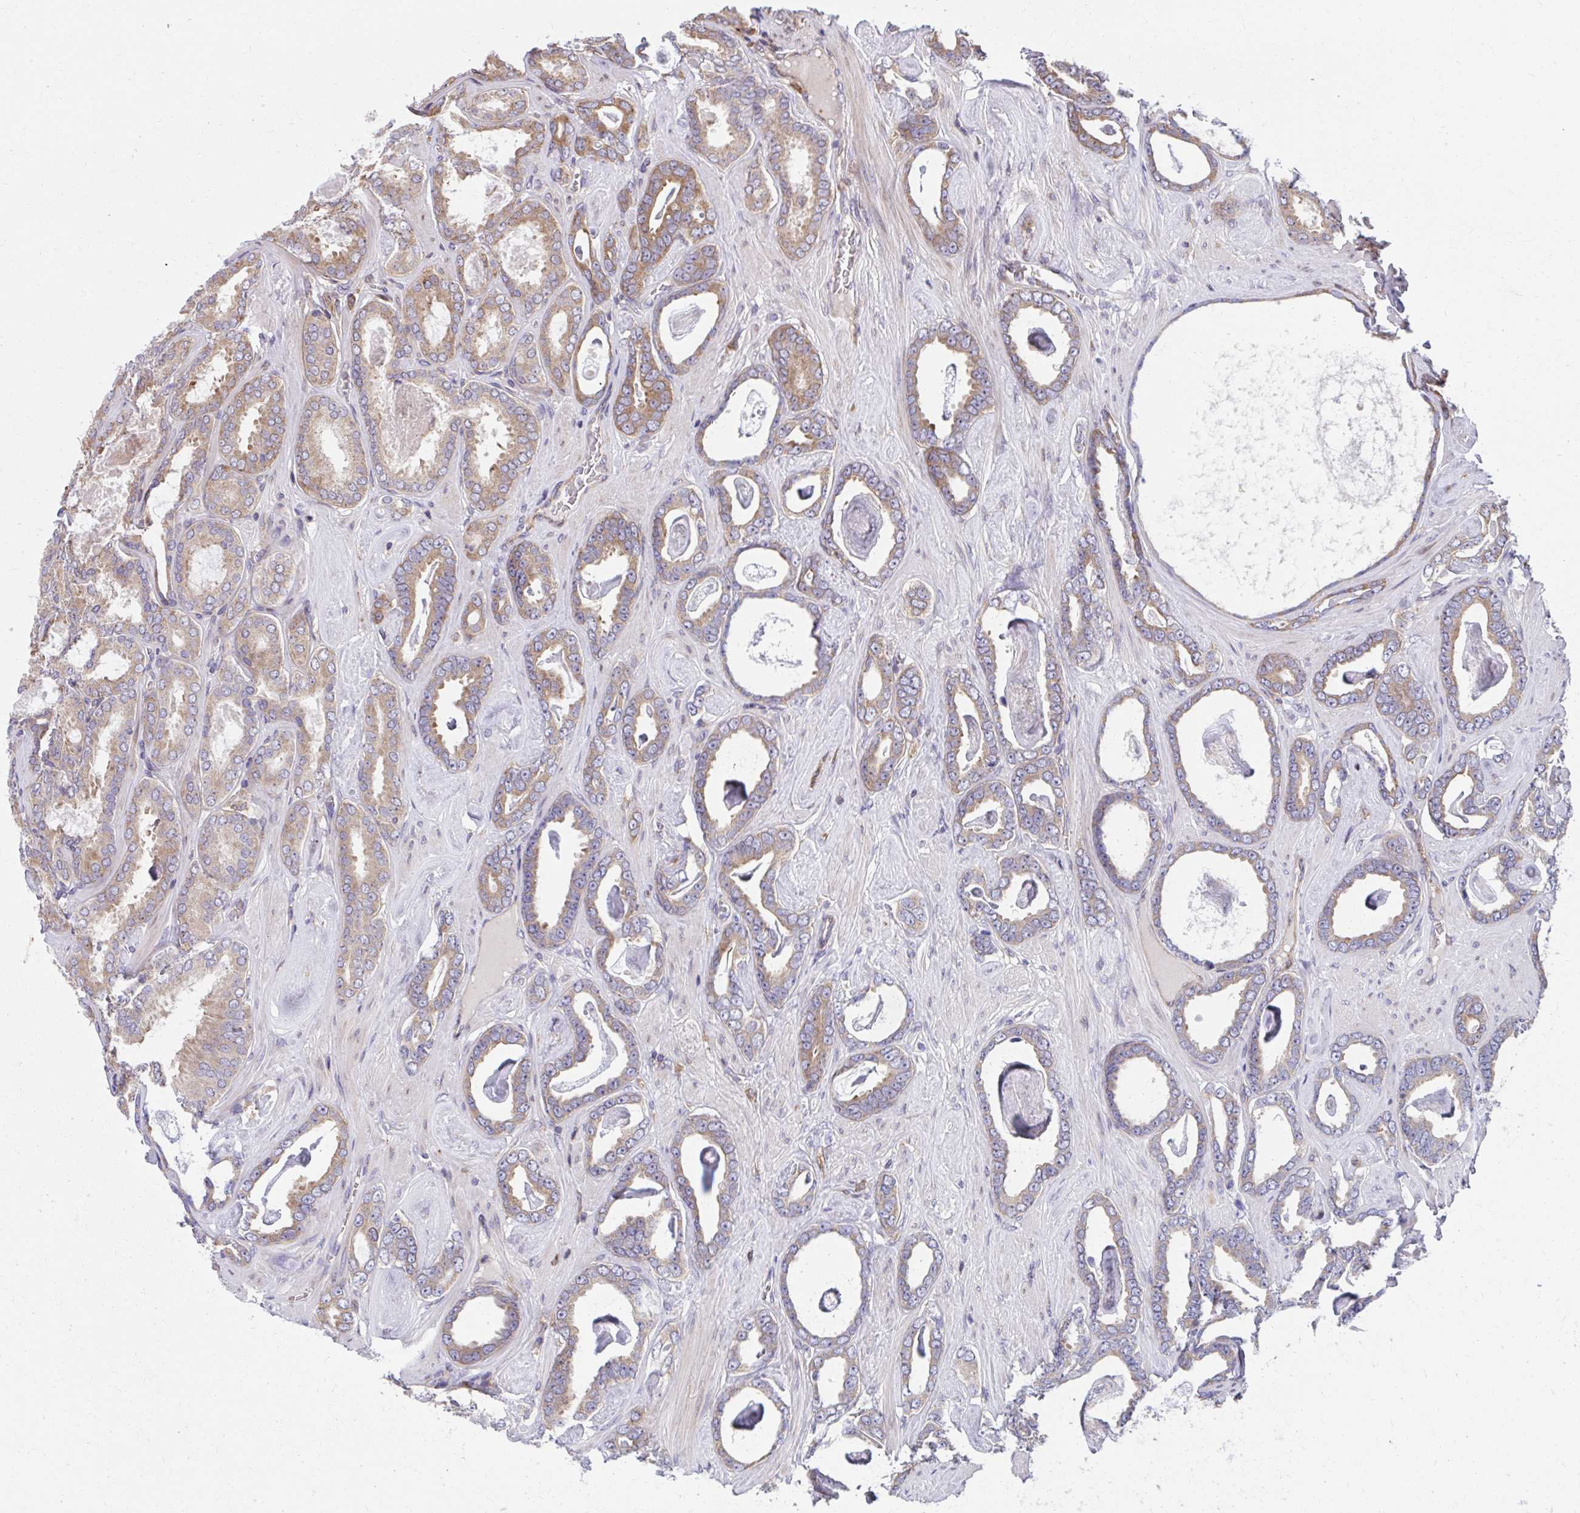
{"staining": {"intensity": "moderate", "quantity": ">75%", "location": "cytoplasmic/membranous"}, "tissue": "prostate cancer", "cell_type": "Tumor cells", "image_type": "cancer", "snomed": [{"axis": "morphology", "description": "Adenocarcinoma, High grade"}, {"axis": "topography", "description": "Prostate"}], "caption": "Immunohistochemistry (IHC) image of prostate cancer (high-grade adenocarcinoma) stained for a protein (brown), which displays medium levels of moderate cytoplasmic/membranous expression in approximately >75% of tumor cells.", "gene": "ZNF778", "patient": {"sex": "male", "age": 63}}